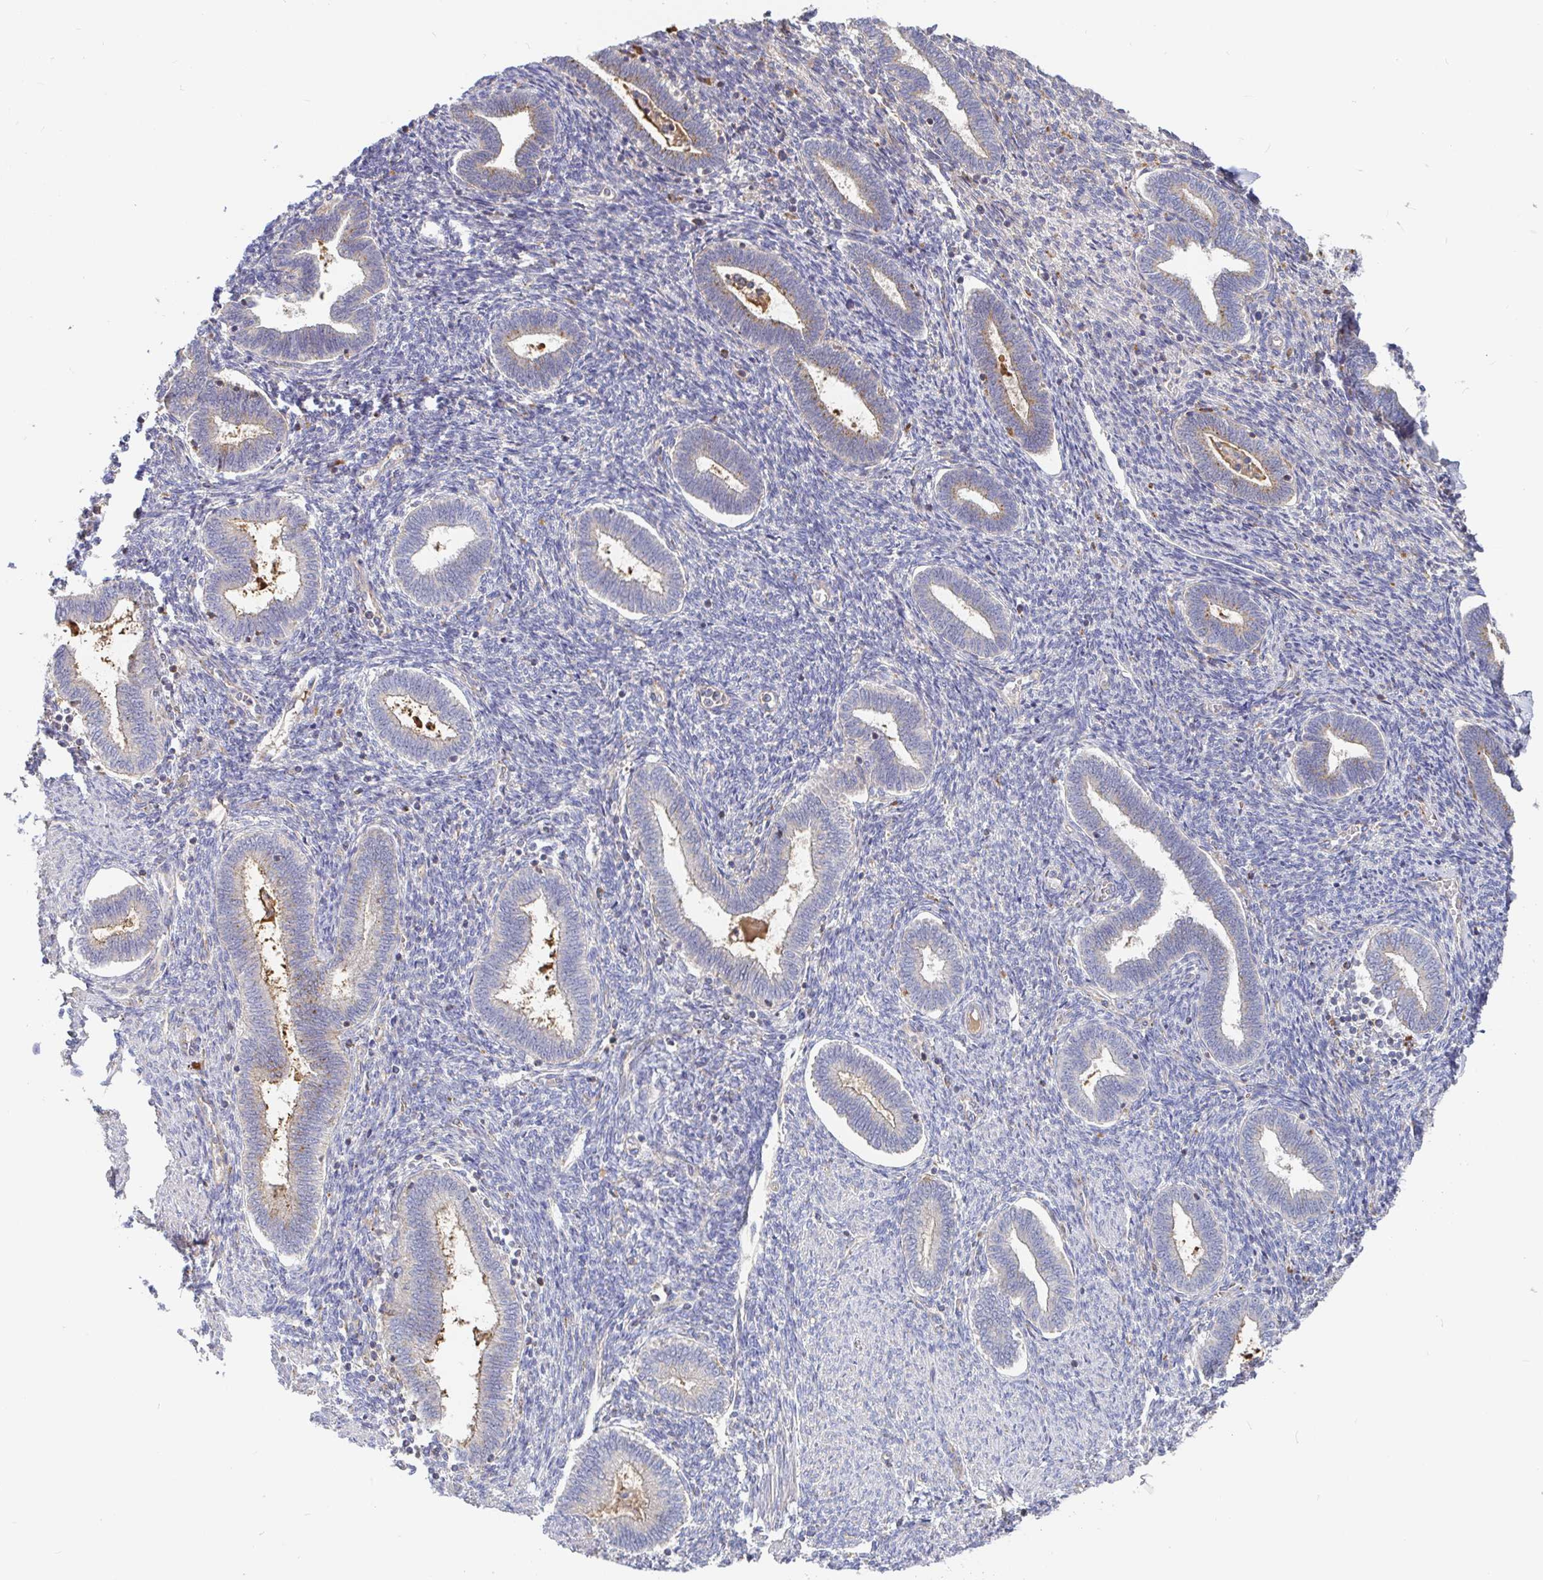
{"staining": {"intensity": "negative", "quantity": "none", "location": "none"}, "tissue": "endometrium", "cell_type": "Cells in endometrial stroma", "image_type": "normal", "snomed": [{"axis": "morphology", "description": "Normal tissue, NOS"}, {"axis": "topography", "description": "Endometrium"}], "caption": "Micrograph shows no protein positivity in cells in endometrial stroma of unremarkable endometrium.", "gene": "IRAK2", "patient": {"sex": "female", "age": 42}}